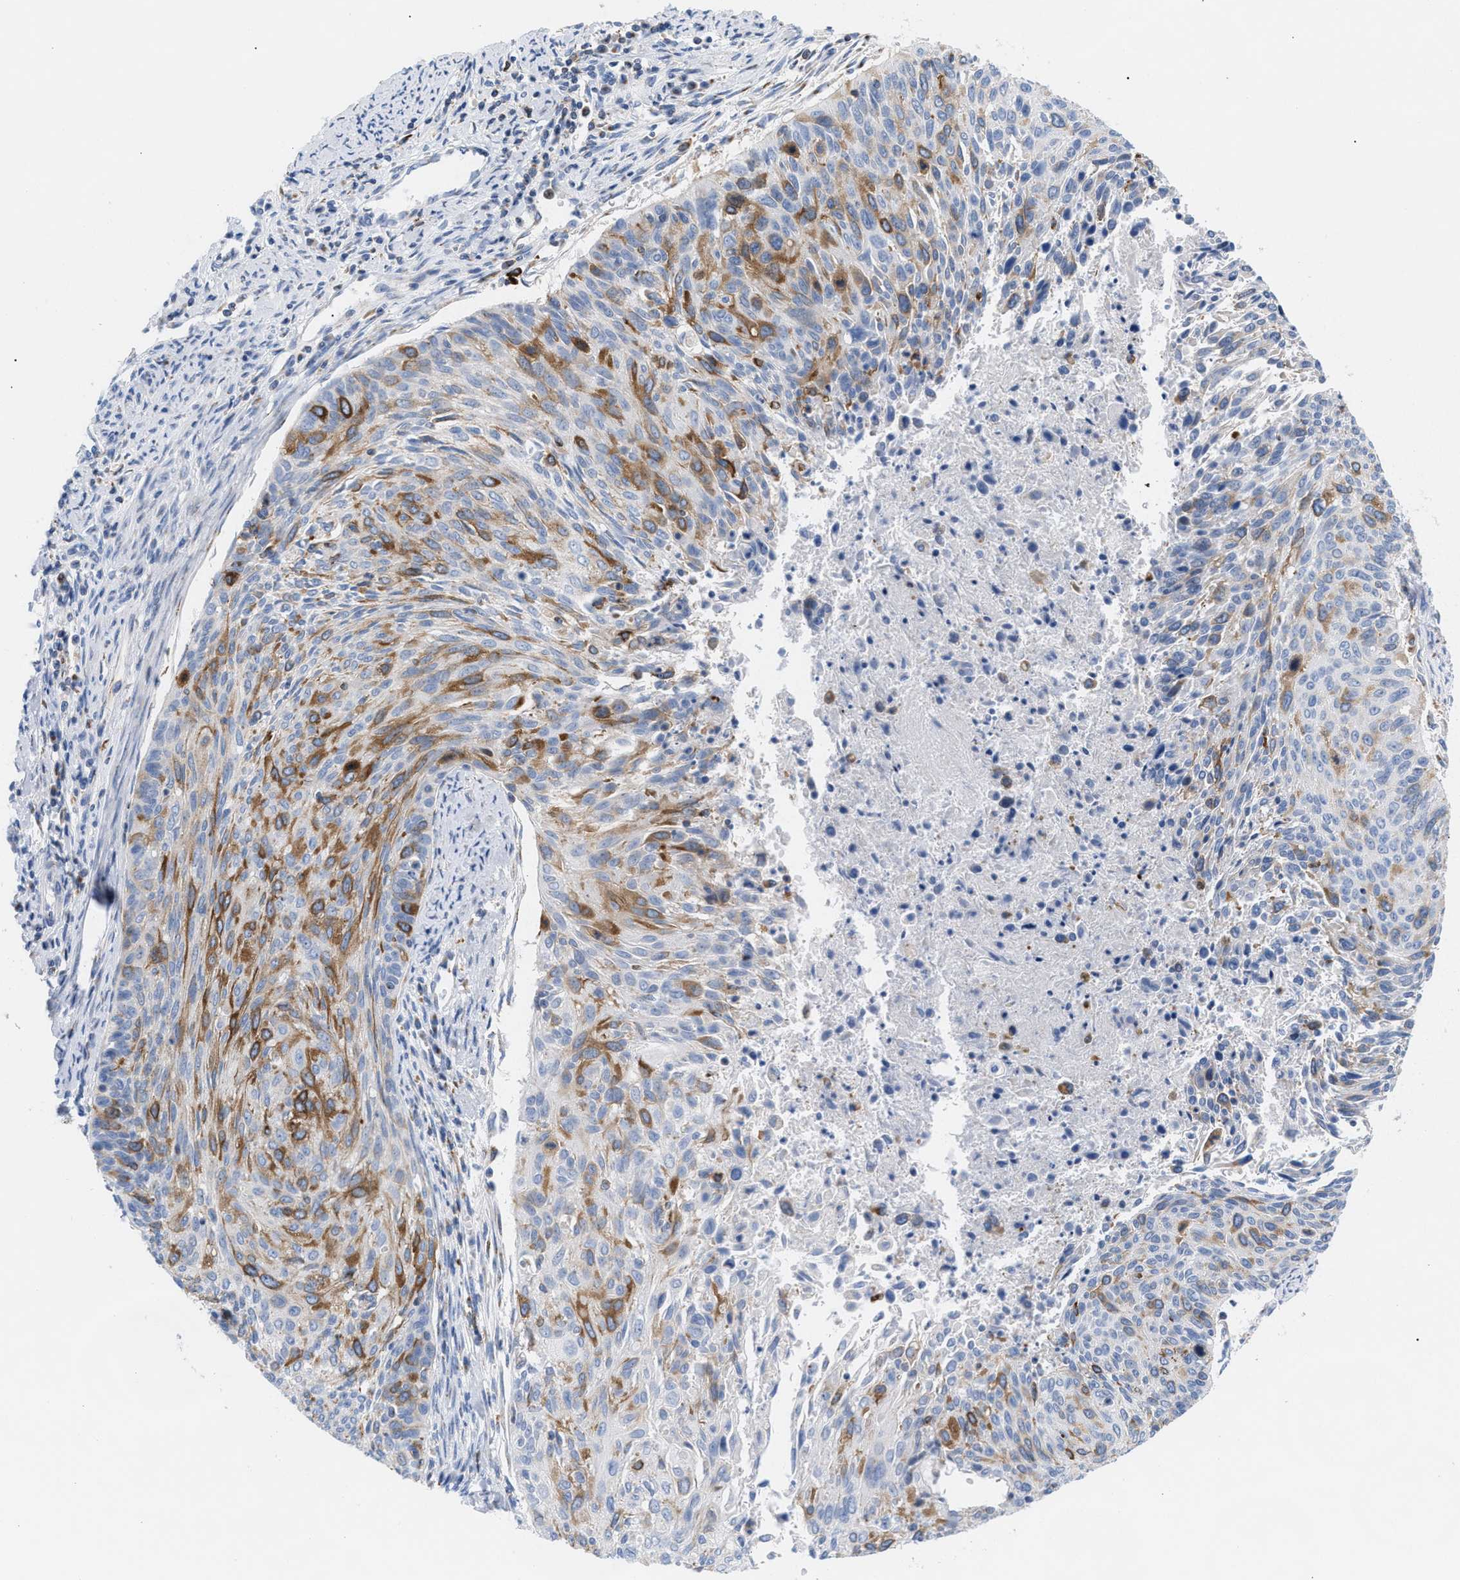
{"staining": {"intensity": "moderate", "quantity": "25%-75%", "location": "cytoplasmic/membranous"}, "tissue": "cervical cancer", "cell_type": "Tumor cells", "image_type": "cancer", "snomed": [{"axis": "morphology", "description": "Squamous cell carcinoma, NOS"}, {"axis": "topography", "description": "Cervix"}], "caption": "The histopathology image displays staining of cervical cancer, revealing moderate cytoplasmic/membranous protein staining (brown color) within tumor cells.", "gene": "TACC3", "patient": {"sex": "female", "age": 55}}